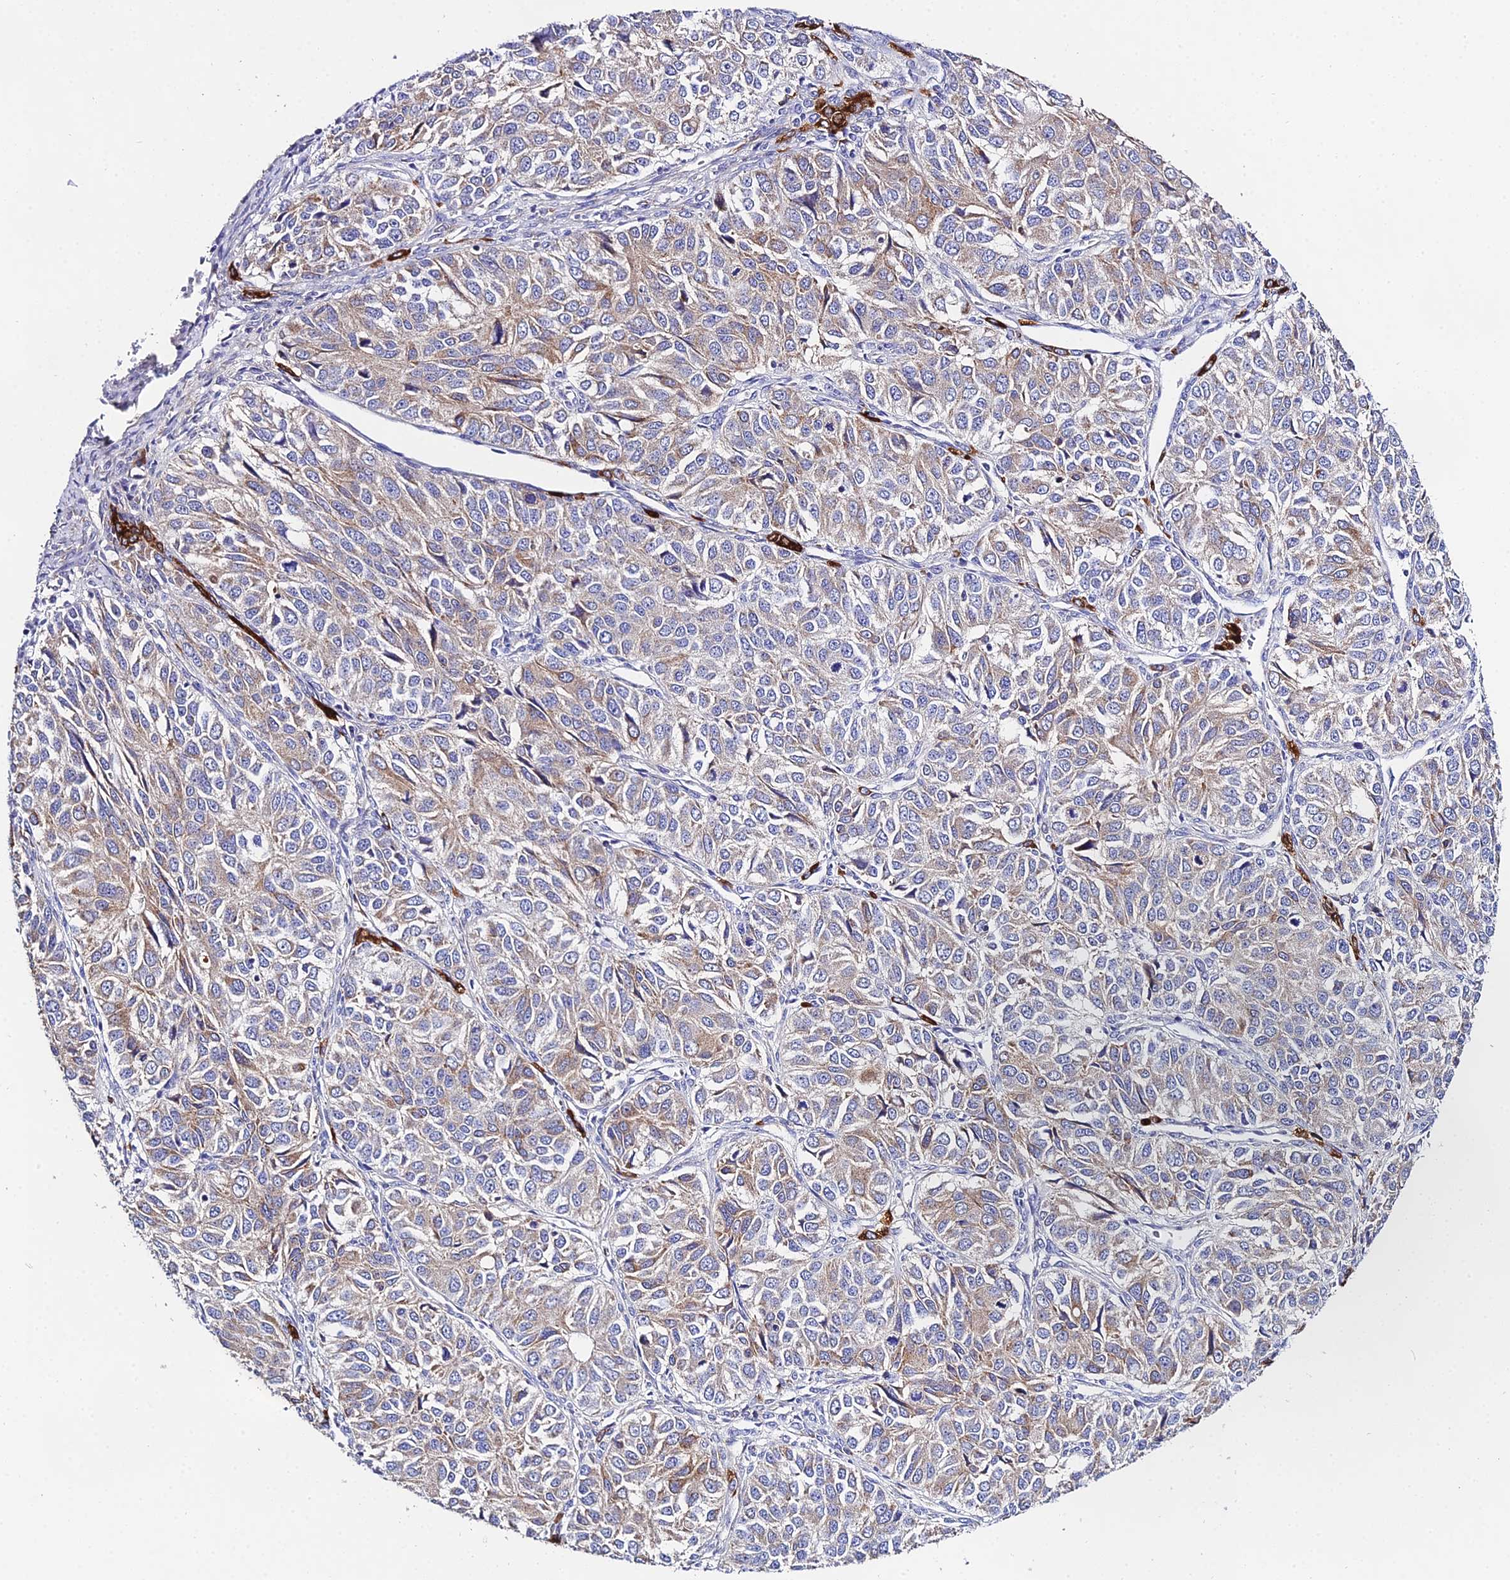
{"staining": {"intensity": "moderate", "quantity": "<25%", "location": "cytoplasmic/membranous"}, "tissue": "ovarian cancer", "cell_type": "Tumor cells", "image_type": "cancer", "snomed": [{"axis": "morphology", "description": "Carcinoma, endometroid"}, {"axis": "topography", "description": "Ovary"}], "caption": "Moderate cytoplasmic/membranous positivity for a protein is appreciated in approximately <25% of tumor cells of ovarian endometroid carcinoma using immunohistochemistry.", "gene": "PPP2R2C", "patient": {"sex": "female", "age": 51}}